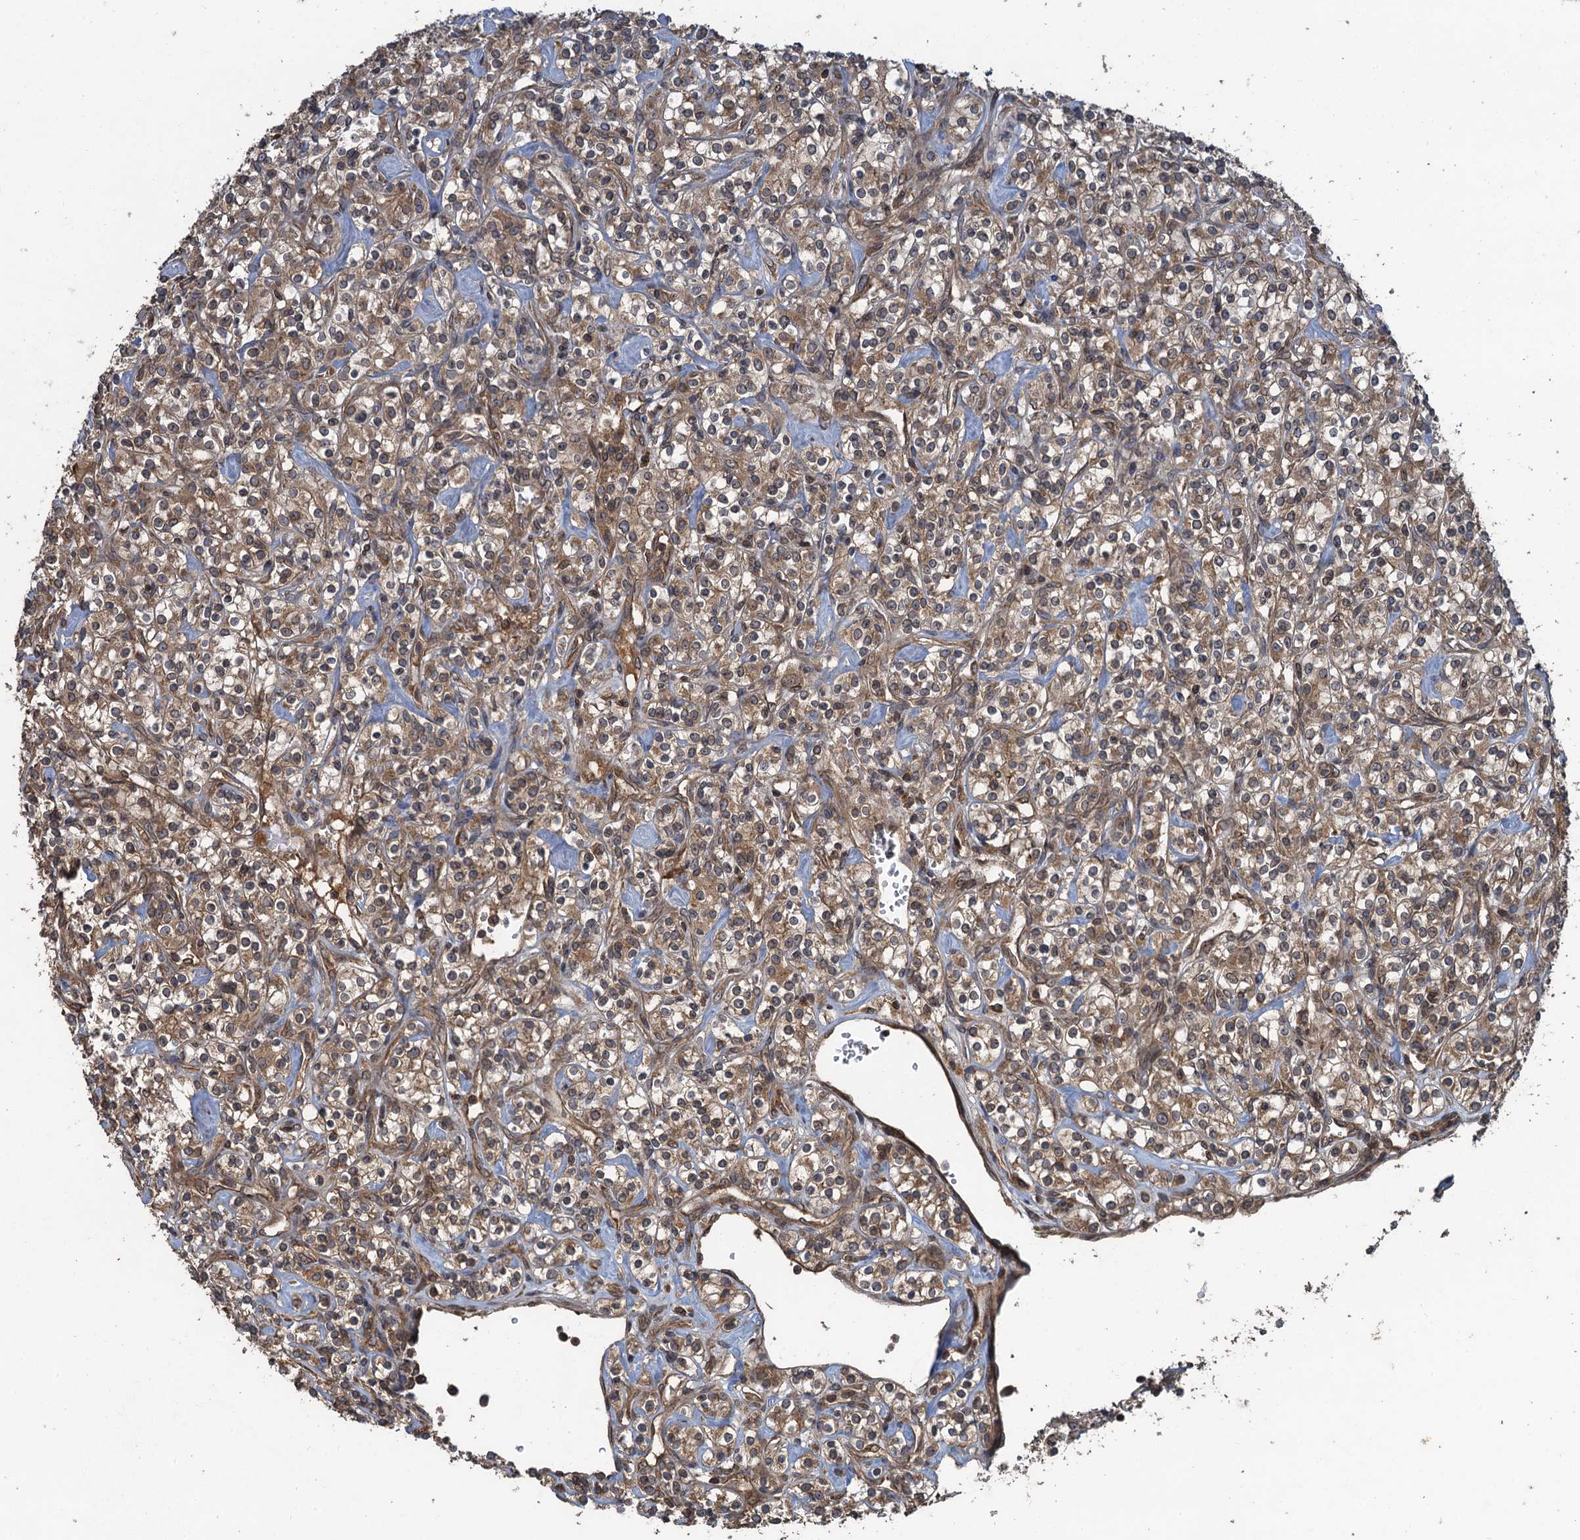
{"staining": {"intensity": "moderate", "quantity": ">75%", "location": "cytoplasmic/membranous"}, "tissue": "renal cancer", "cell_type": "Tumor cells", "image_type": "cancer", "snomed": [{"axis": "morphology", "description": "Adenocarcinoma, NOS"}, {"axis": "topography", "description": "Kidney"}], "caption": "This is an image of immunohistochemistry (IHC) staining of adenocarcinoma (renal), which shows moderate staining in the cytoplasmic/membranous of tumor cells.", "gene": "GLE1", "patient": {"sex": "male", "age": 77}}